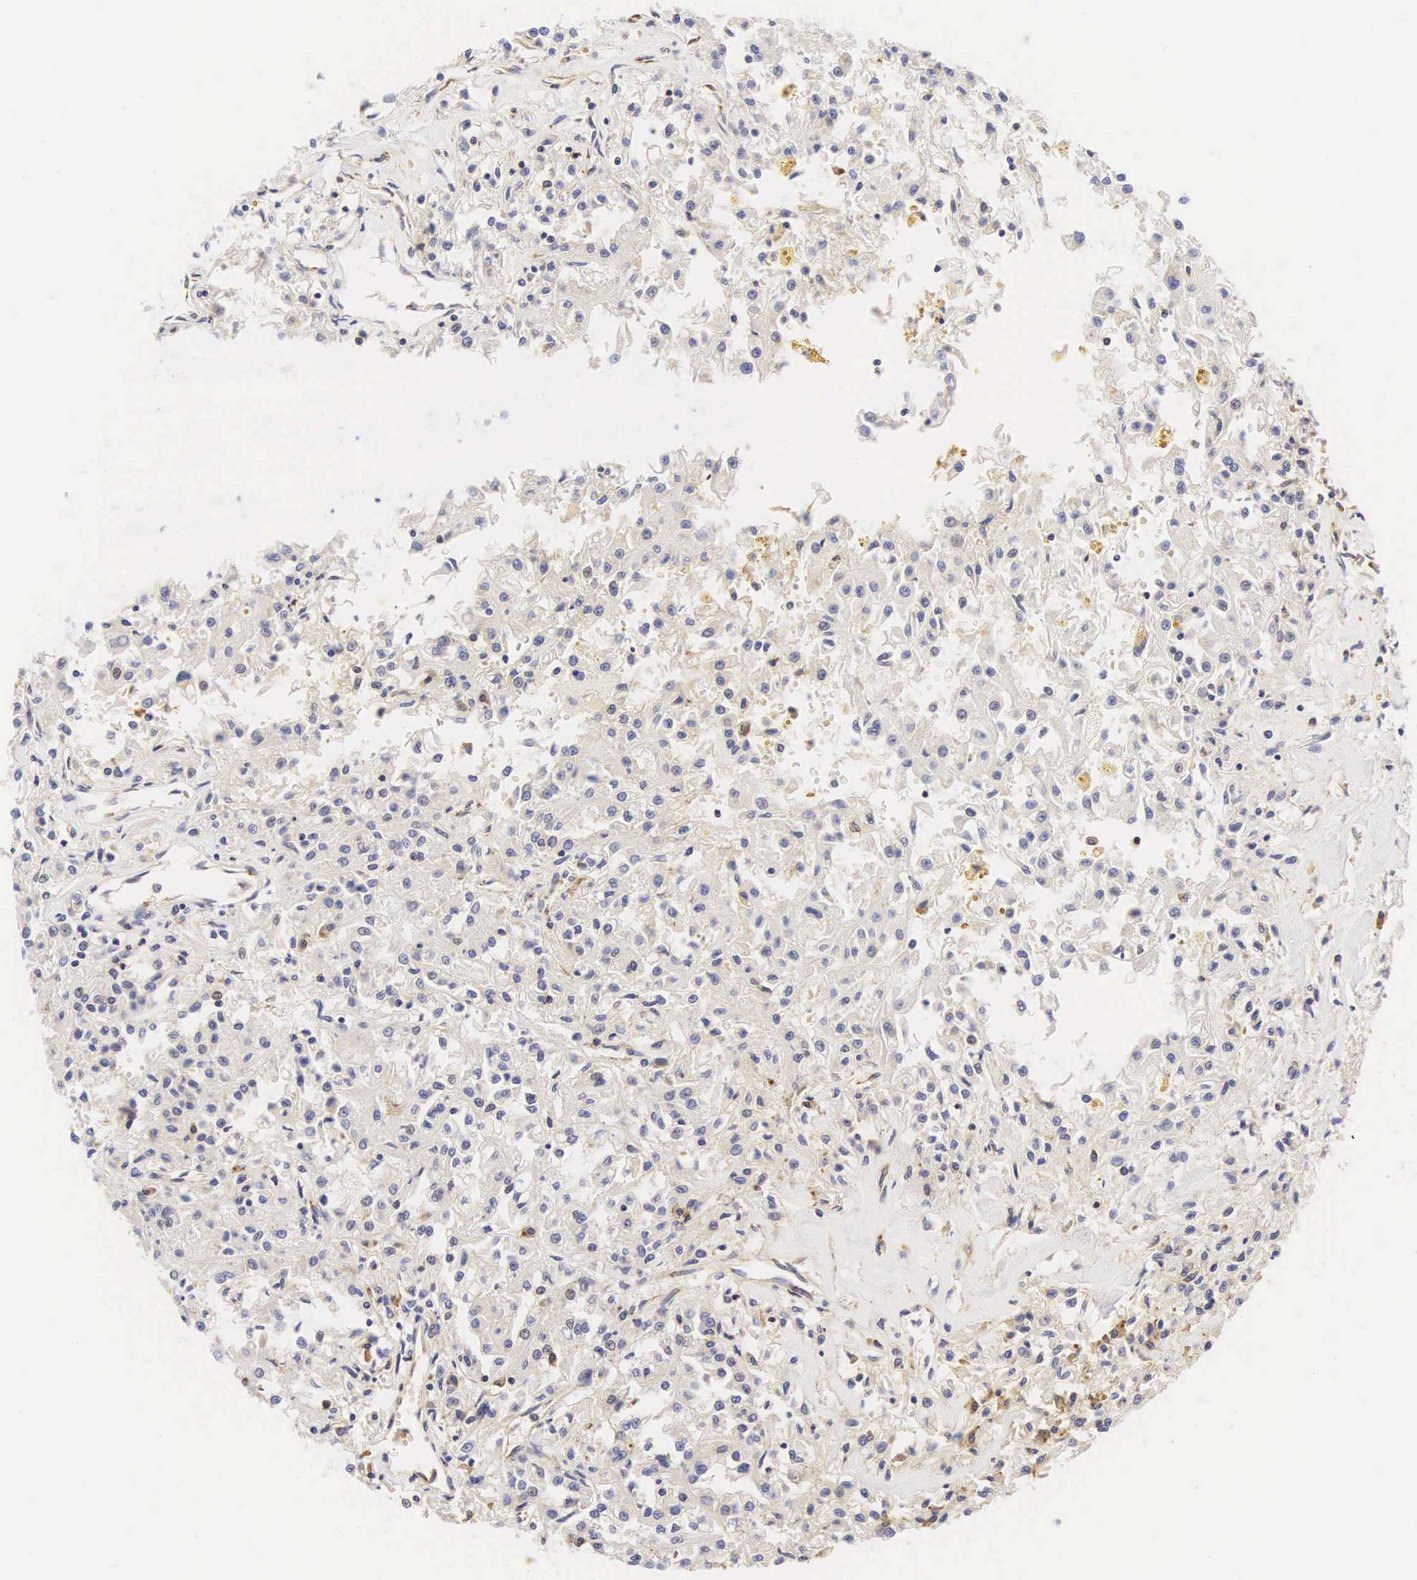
{"staining": {"intensity": "negative", "quantity": "none", "location": "none"}, "tissue": "renal cancer", "cell_type": "Tumor cells", "image_type": "cancer", "snomed": [{"axis": "morphology", "description": "Adenocarcinoma, NOS"}, {"axis": "topography", "description": "Kidney"}], "caption": "The photomicrograph reveals no significant positivity in tumor cells of renal cancer.", "gene": "CD99", "patient": {"sex": "male", "age": 78}}